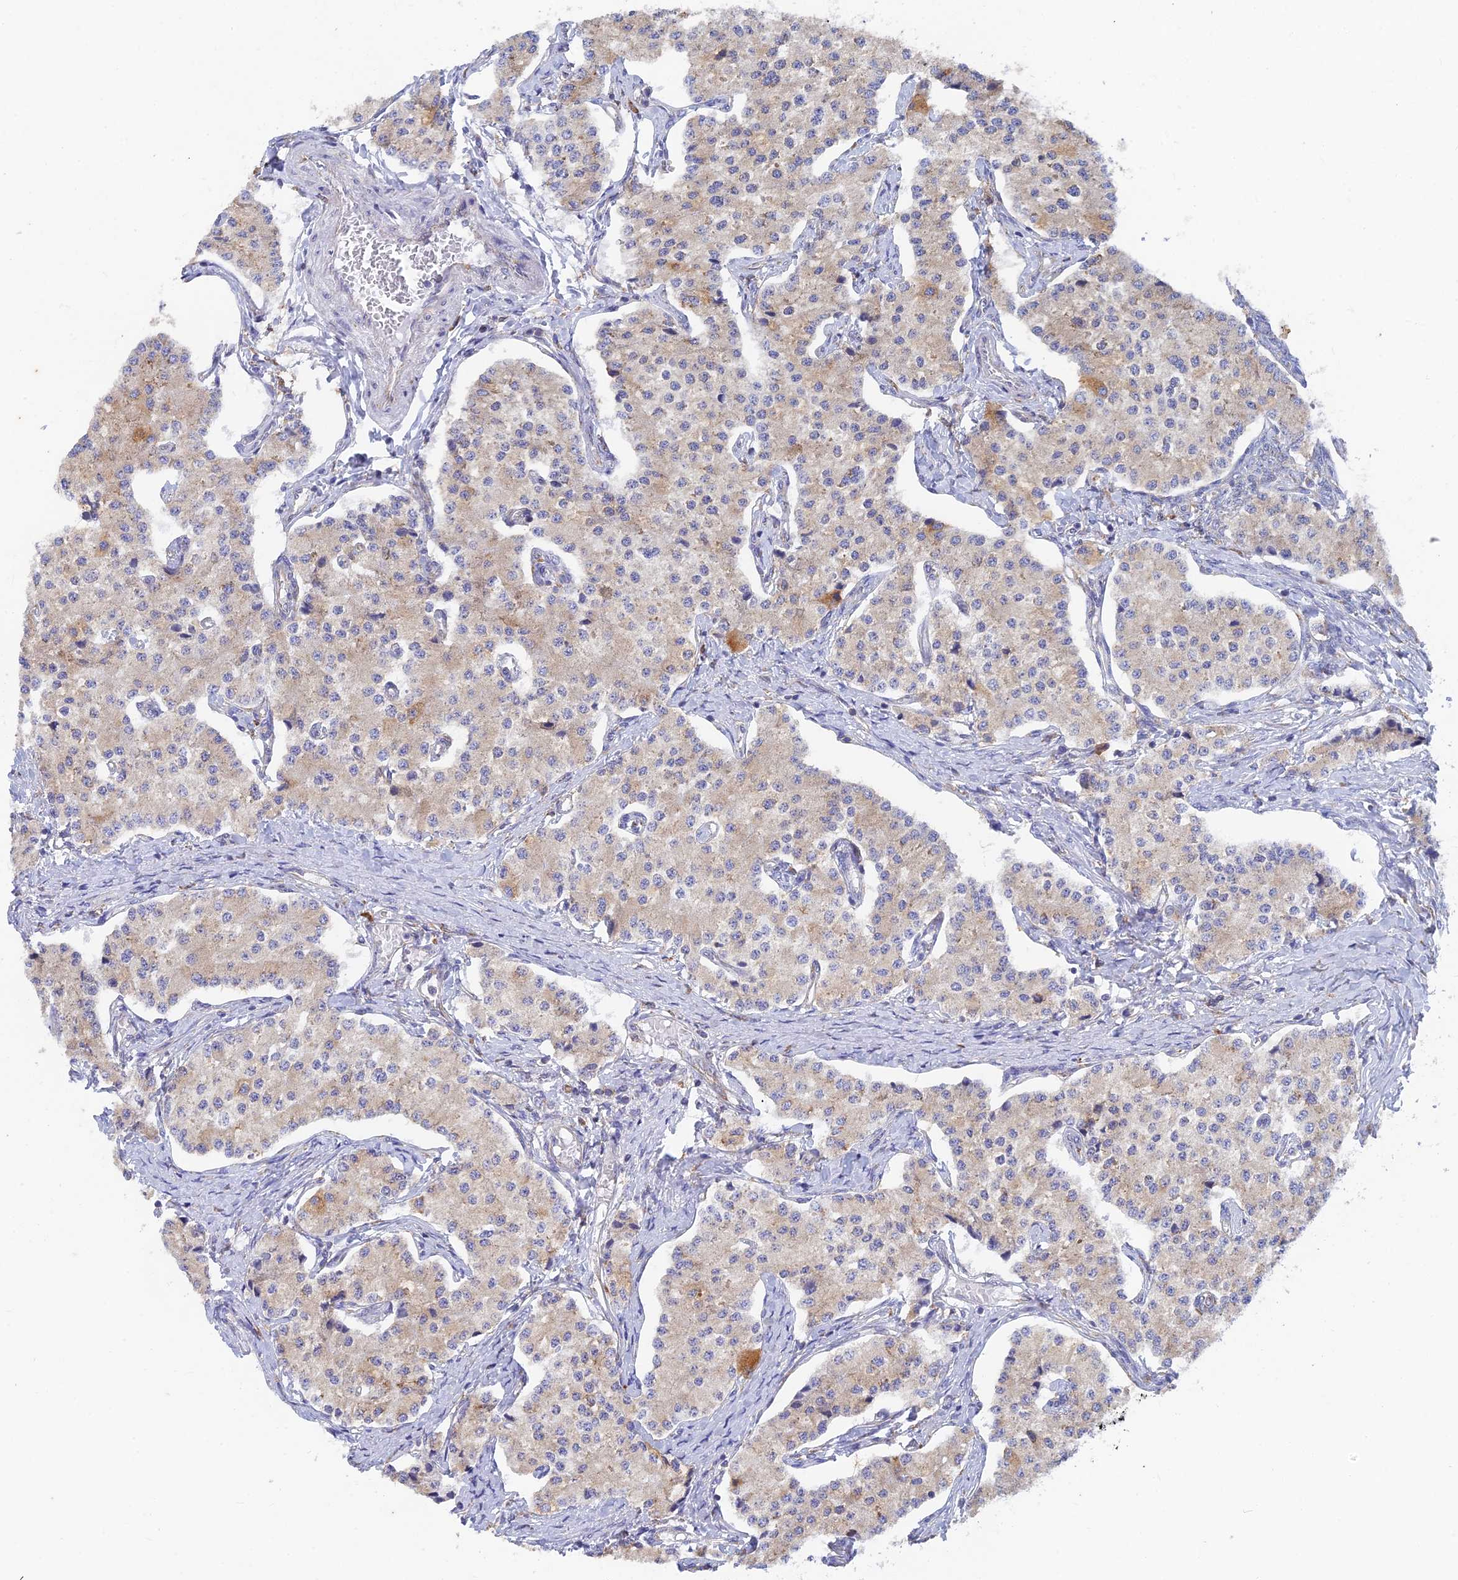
{"staining": {"intensity": "weak", "quantity": "25%-75%", "location": "cytoplasmic/membranous"}, "tissue": "carcinoid", "cell_type": "Tumor cells", "image_type": "cancer", "snomed": [{"axis": "morphology", "description": "Carcinoid, malignant, NOS"}, {"axis": "topography", "description": "Colon"}], "caption": "Tumor cells exhibit low levels of weak cytoplasmic/membranous expression in approximately 25%-75% of cells in human carcinoid.", "gene": "WDR35", "patient": {"sex": "female", "age": 52}}